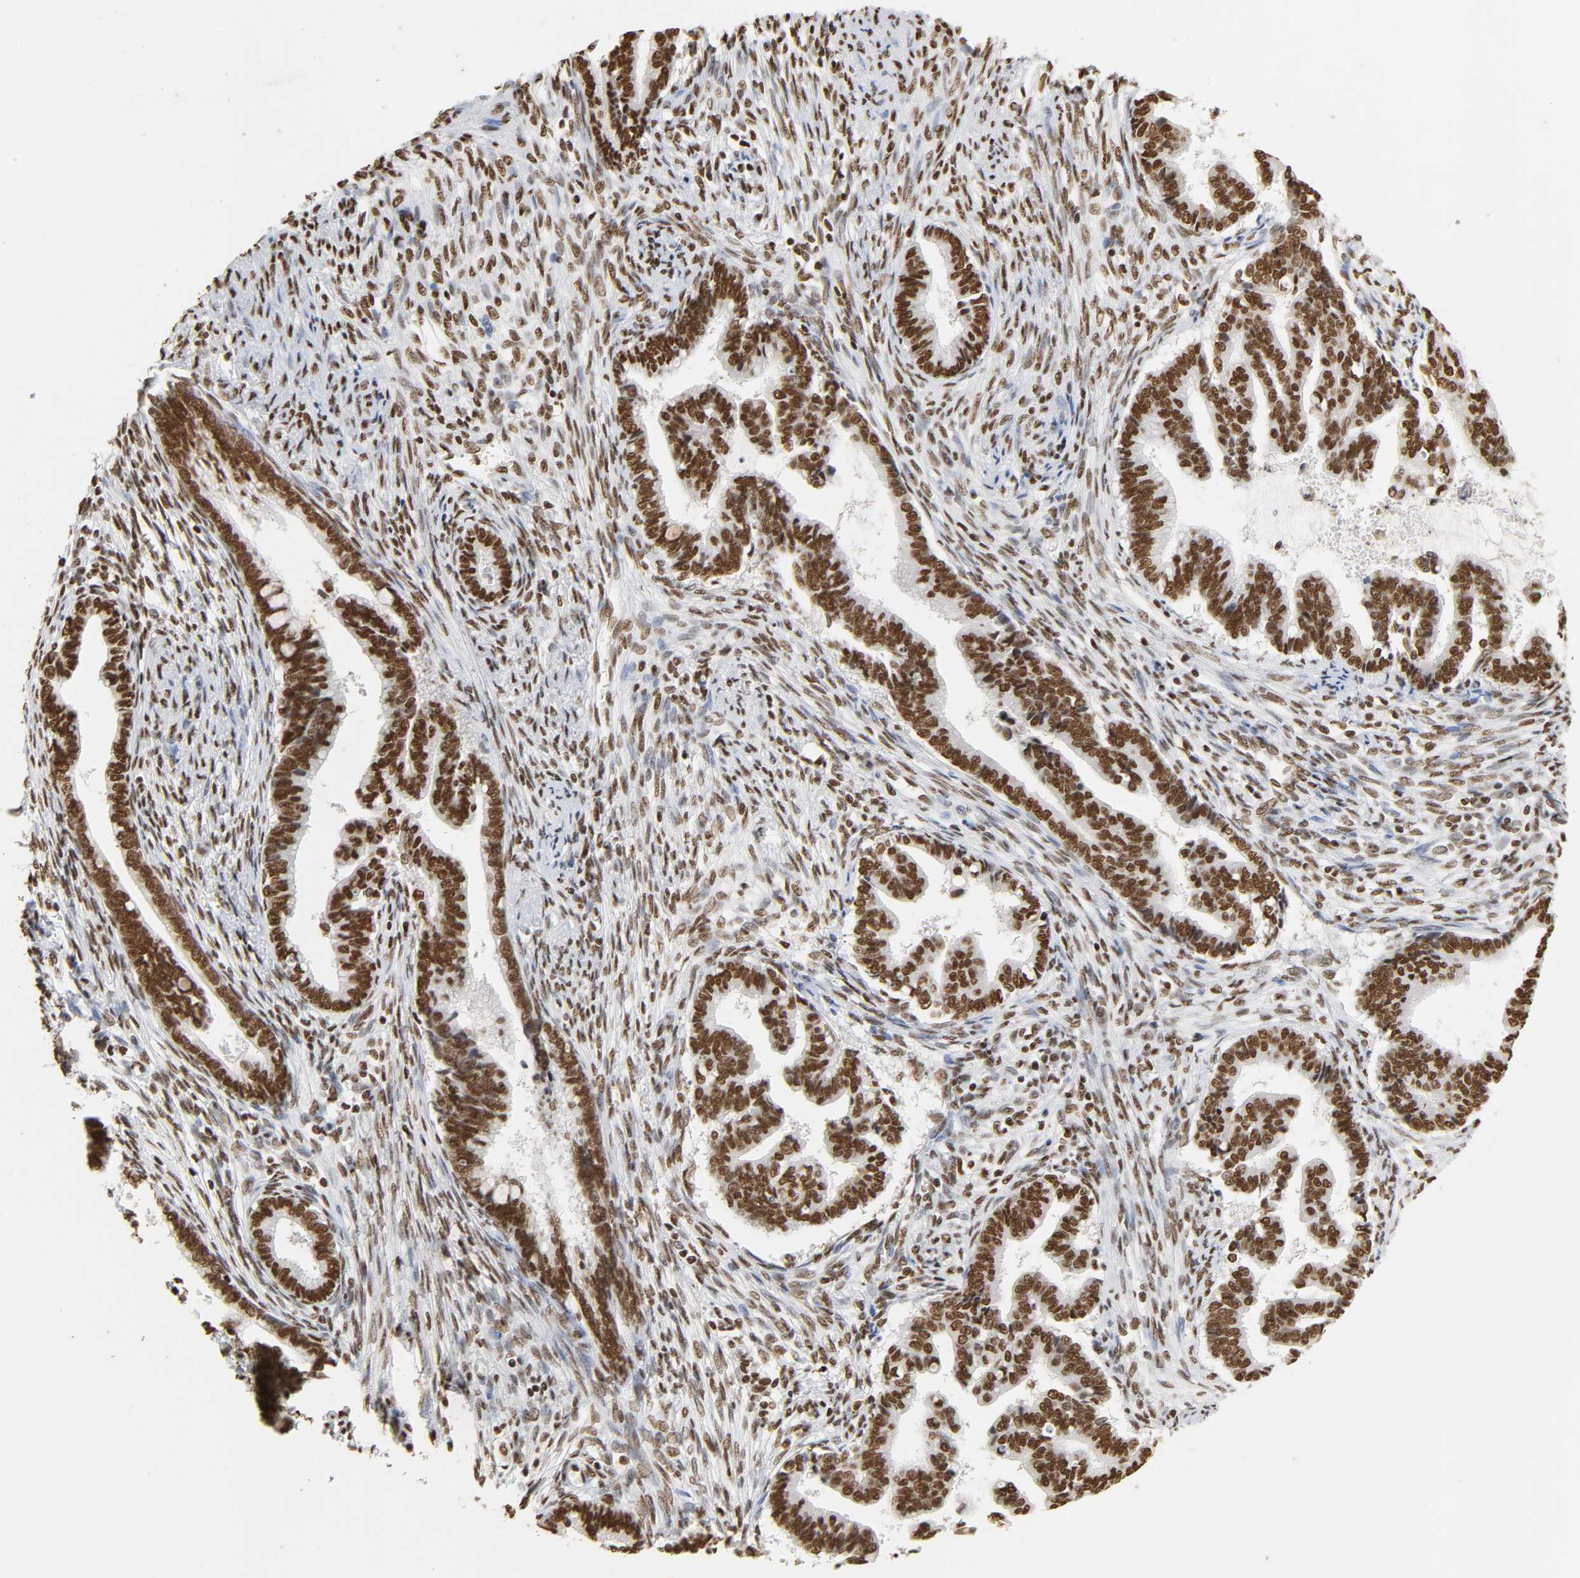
{"staining": {"intensity": "strong", "quantity": ">75%", "location": "nuclear"}, "tissue": "cervical cancer", "cell_type": "Tumor cells", "image_type": "cancer", "snomed": [{"axis": "morphology", "description": "Adenocarcinoma, NOS"}, {"axis": "topography", "description": "Cervix"}], "caption": "A histopathology image showing strong nuclear positivity in about >75% of tumor cells in cervical adenocarcinoma, as visualized by brown immunohistochemical staining.", "gene": "HNRNPC", "patient": {"sex": "female", "age": 44}}